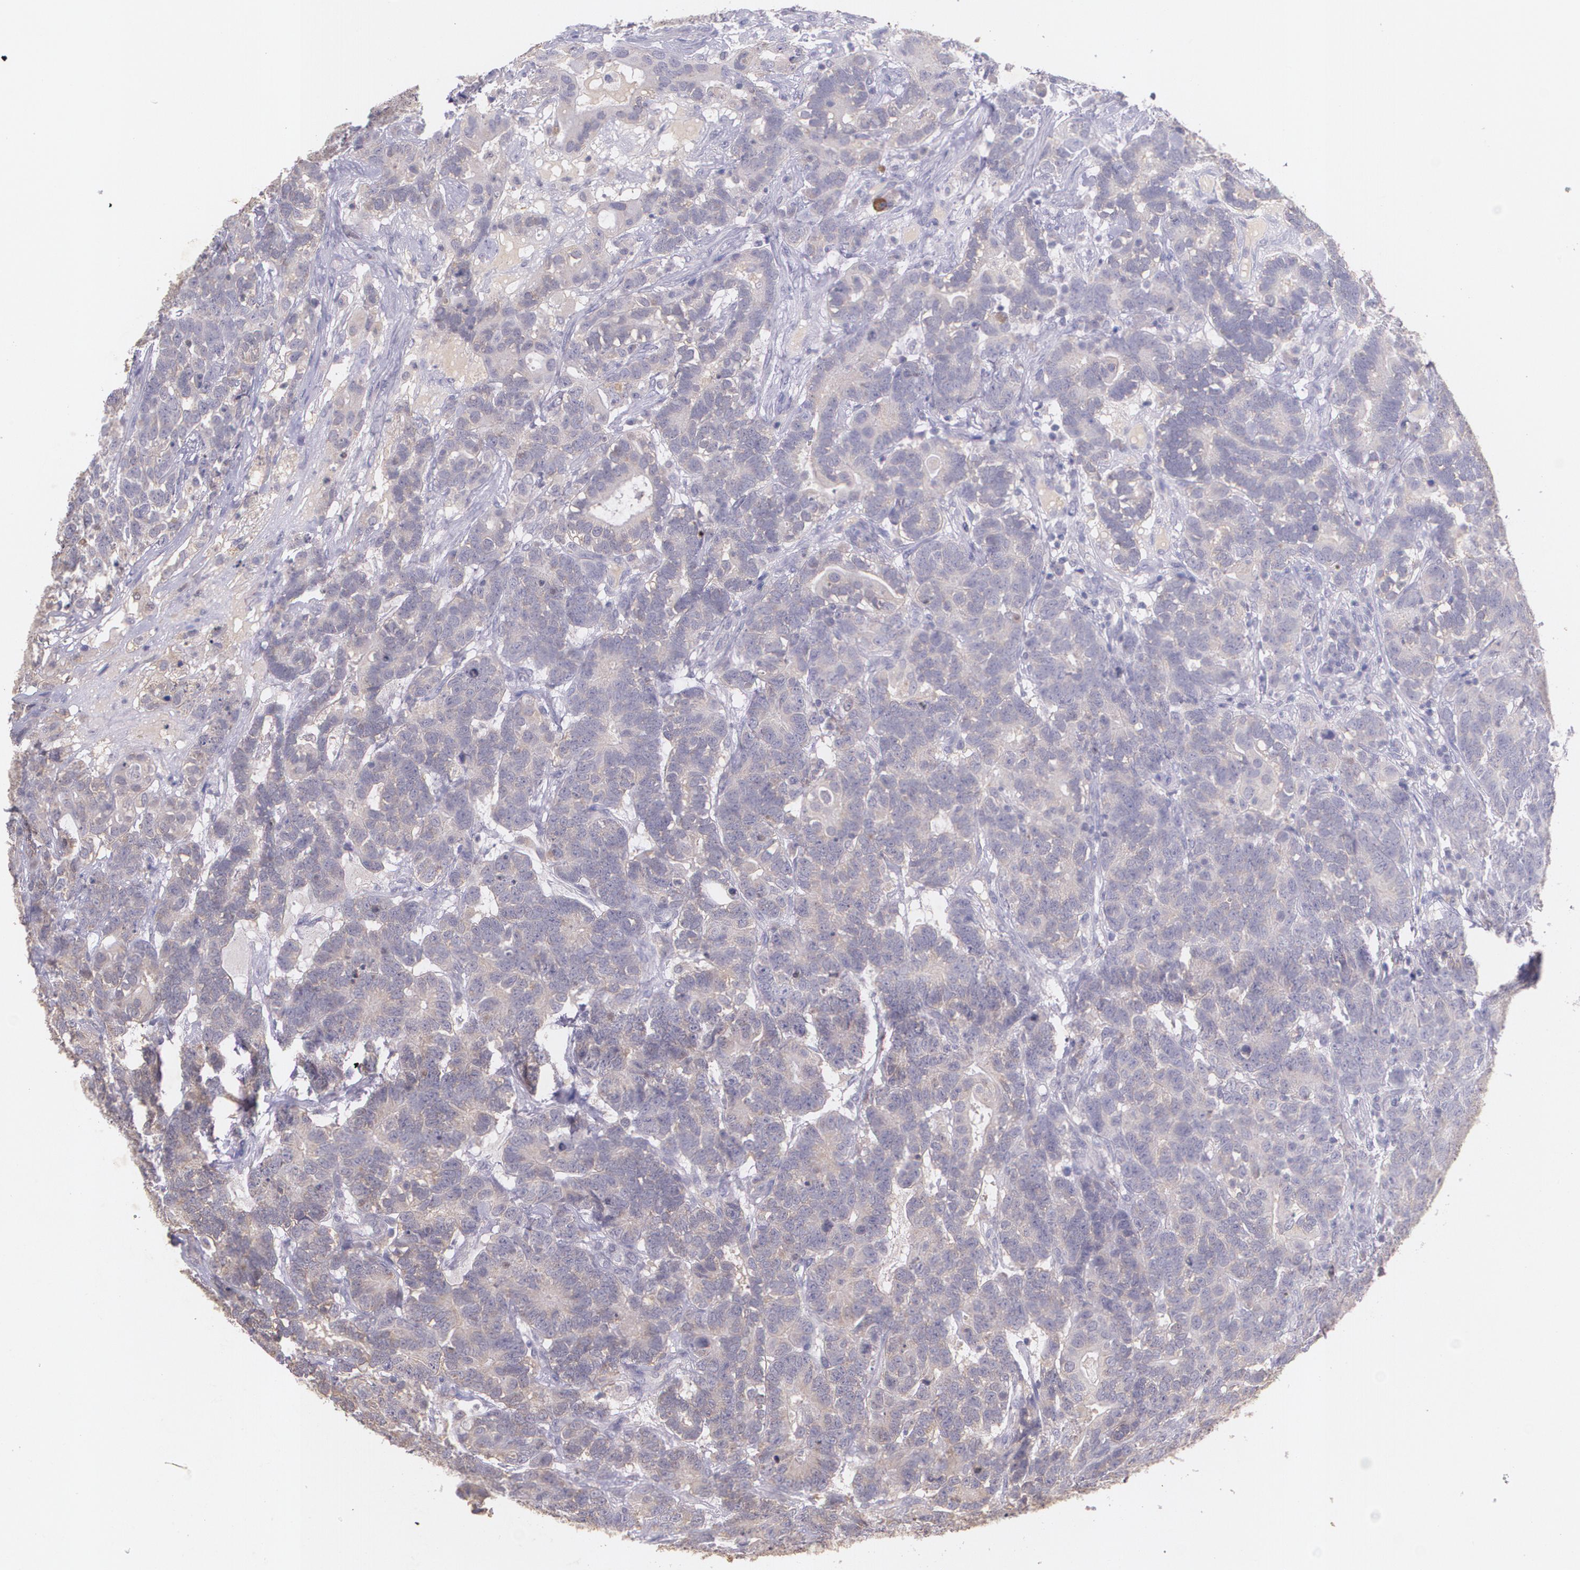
{"staining": {"intensity": "weak", "quantity": ">75%", "location": "cytoplasmic/membranous"}, "tissue": "testis cancer", "cell_type": "Tumor cells", "image_type": "cancer", "snomed": [{"axis": "morphology", "description": "Carcinoma, Embryonal, NOS"}, {"axis": "topography", "description": "Testis"}], "caption": "Human testis cancer stained for a protein (brown) exhibits weak cytoplasmic/membranous positive positivity in approximately >75% of tumor cells.", "gene": "TM4SF1", "patient": {"sex": "male", "age": 26}}